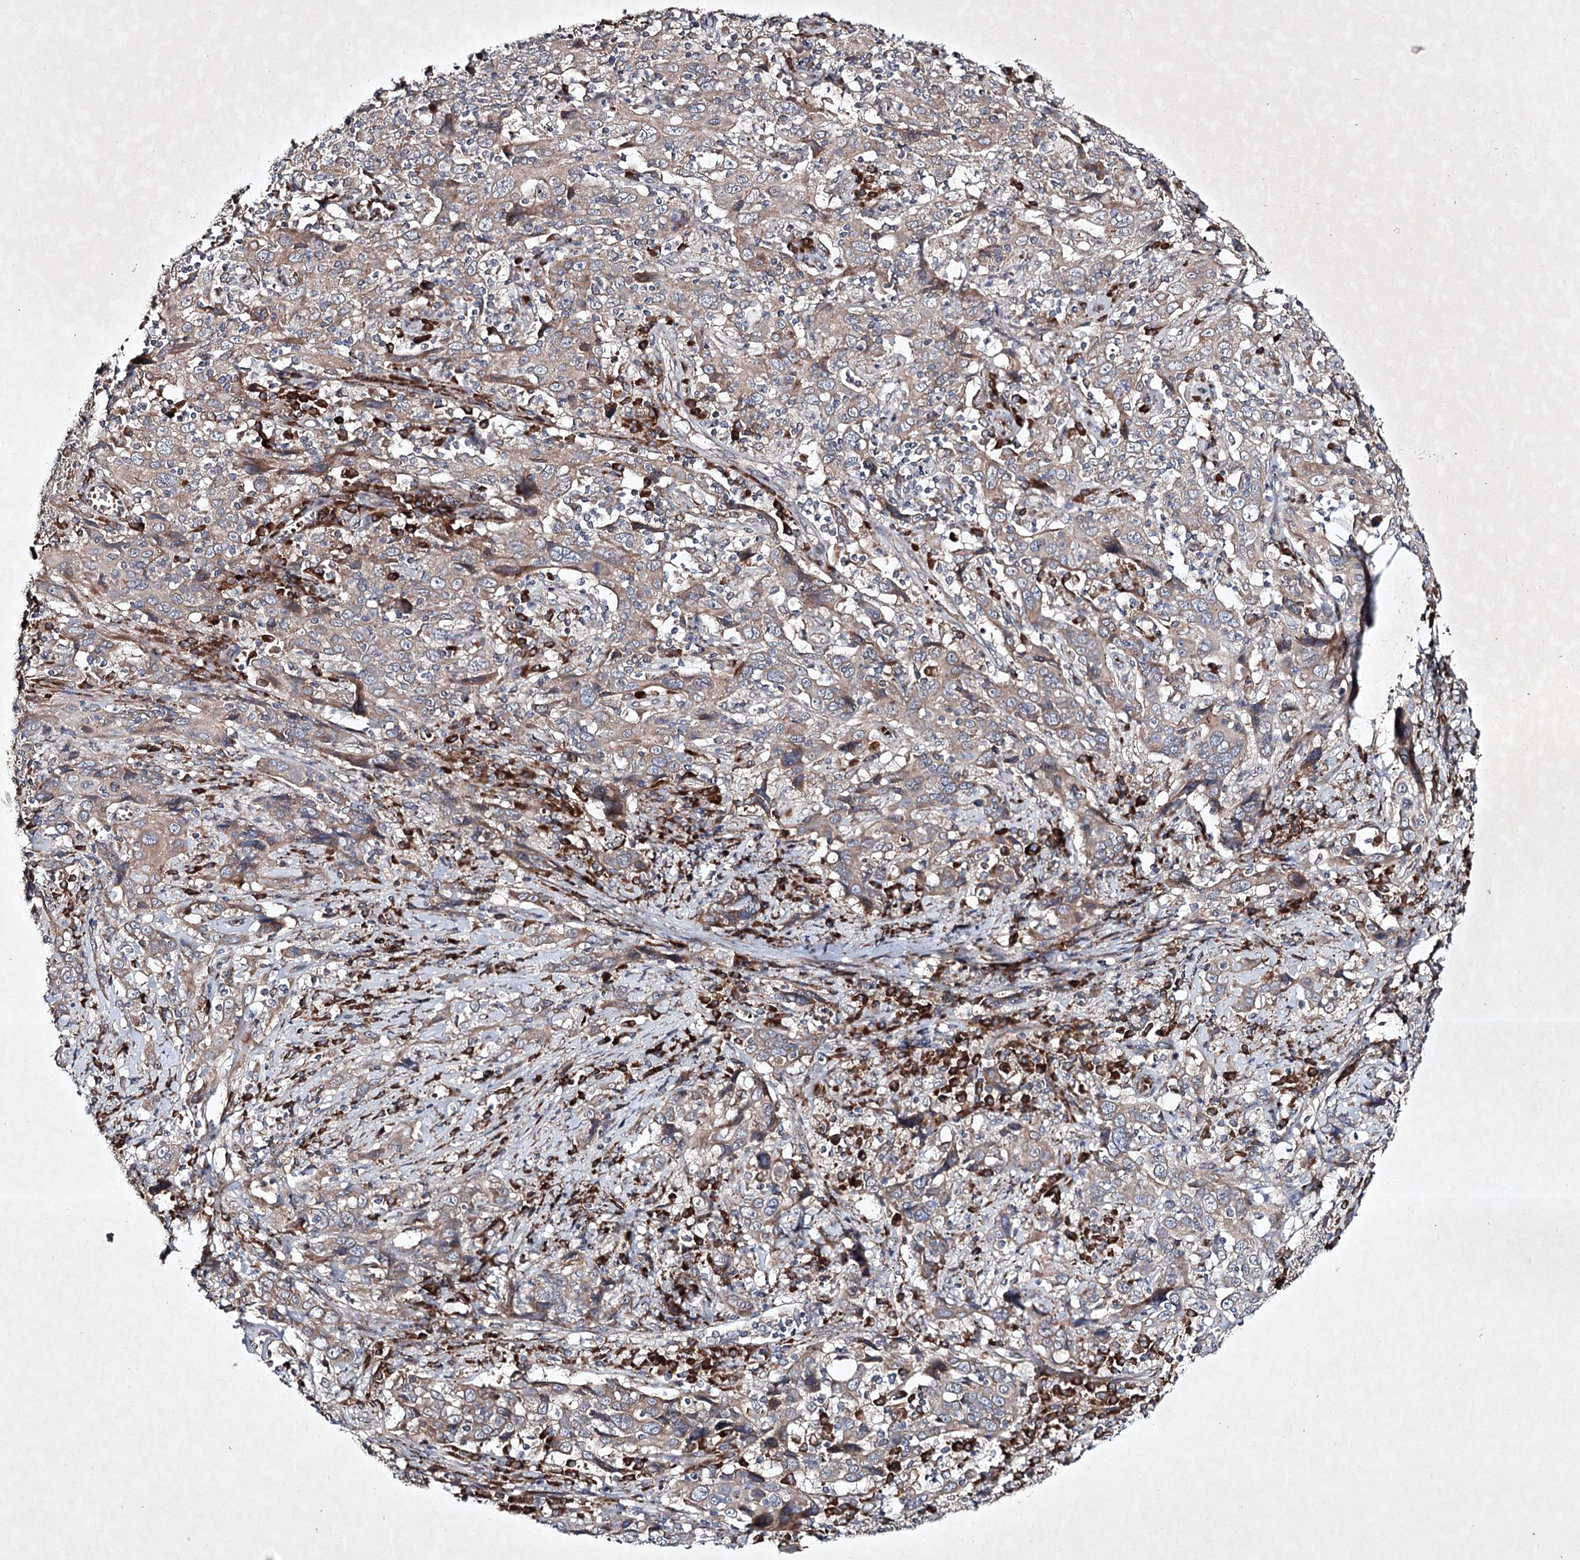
{"staining": {"intensity": "weak", "quantity": ">75%", "location": "cytoplasmic/membranous"}, "tissue": "cervical cancer", "cell_type": "Tumor cells", "image_type": "cancer", "snomed": [{"axis": "morphology", "description": "Squamous cell carcinoma, NOS"}, {"axis": "topography", "description": "Cervix"}], "caption": "Immunohistochemistry (DAB (3,3'-diaminobenzidine)) staining of cervical cancer (squamous cell carcinoma) shows weak cytoplasmic/membranous protein positivity in approximately >75% of tumor cells.", "gene": "ALG9", "patient": {"sex": "female", "age": 46}}